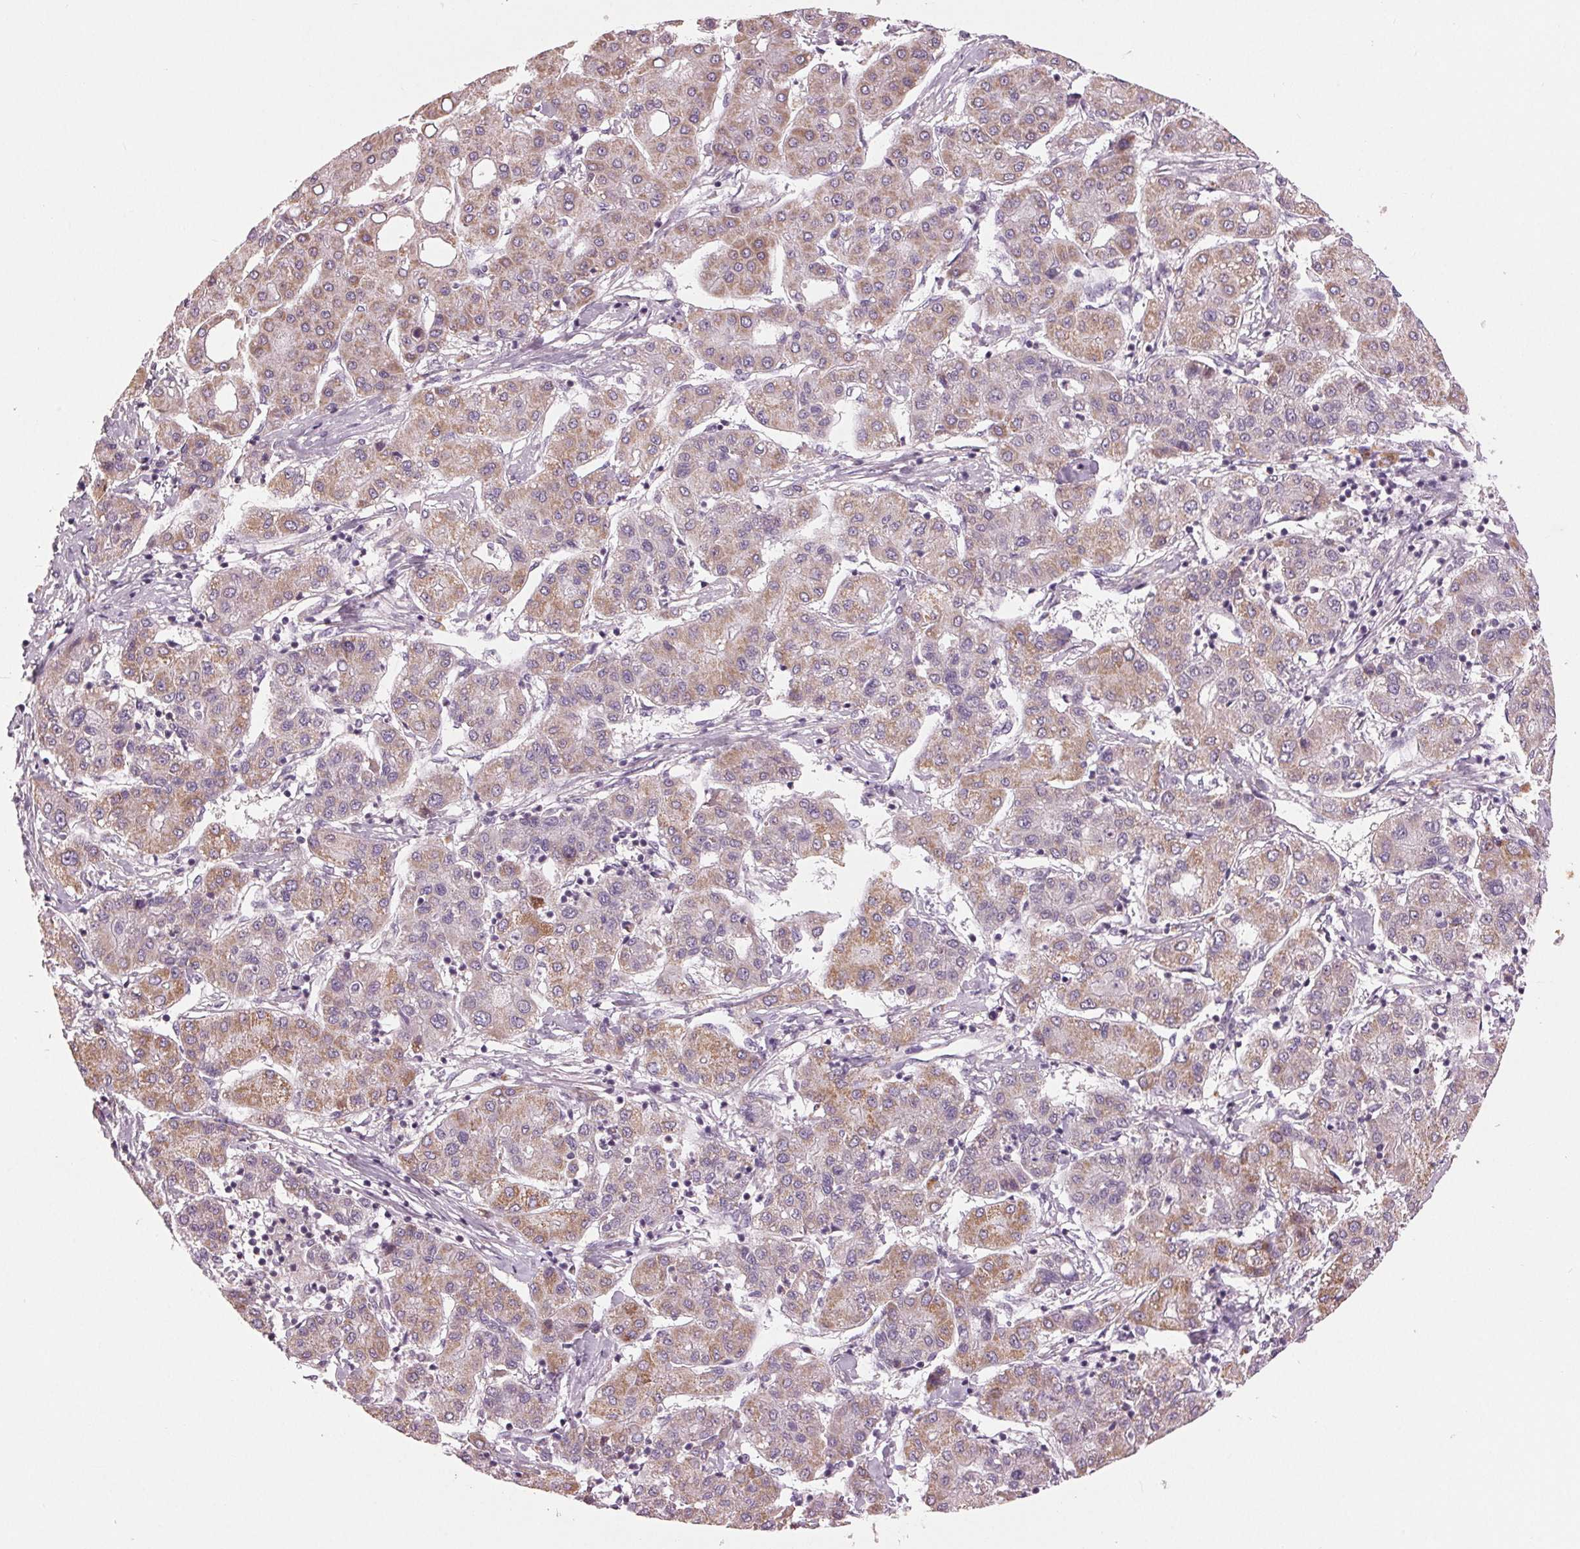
{"staining": {"intensity": "moderate", "quantity": "25%-75%", "location": "cytoplasmic/membranous"}, "tissue": "liver cancer", "cell_type": "Tumor cells", "image_type": "cancer", "snomed": [{"axis": "morphology", "description": "Carcinoma, Hepatocellular, NOS"}, {"axis": "topography", "description": "Liver"}], "caption": "Immunohistochemical staining of human hepatocellular carcinoma (liver) demonstrates medium levels of moderate cytoplasmic/membranous staining in approximately 25%-75% of tumor cells.", "gene": "ZNF605", "patient": {"sex": "male", "age": 65}}